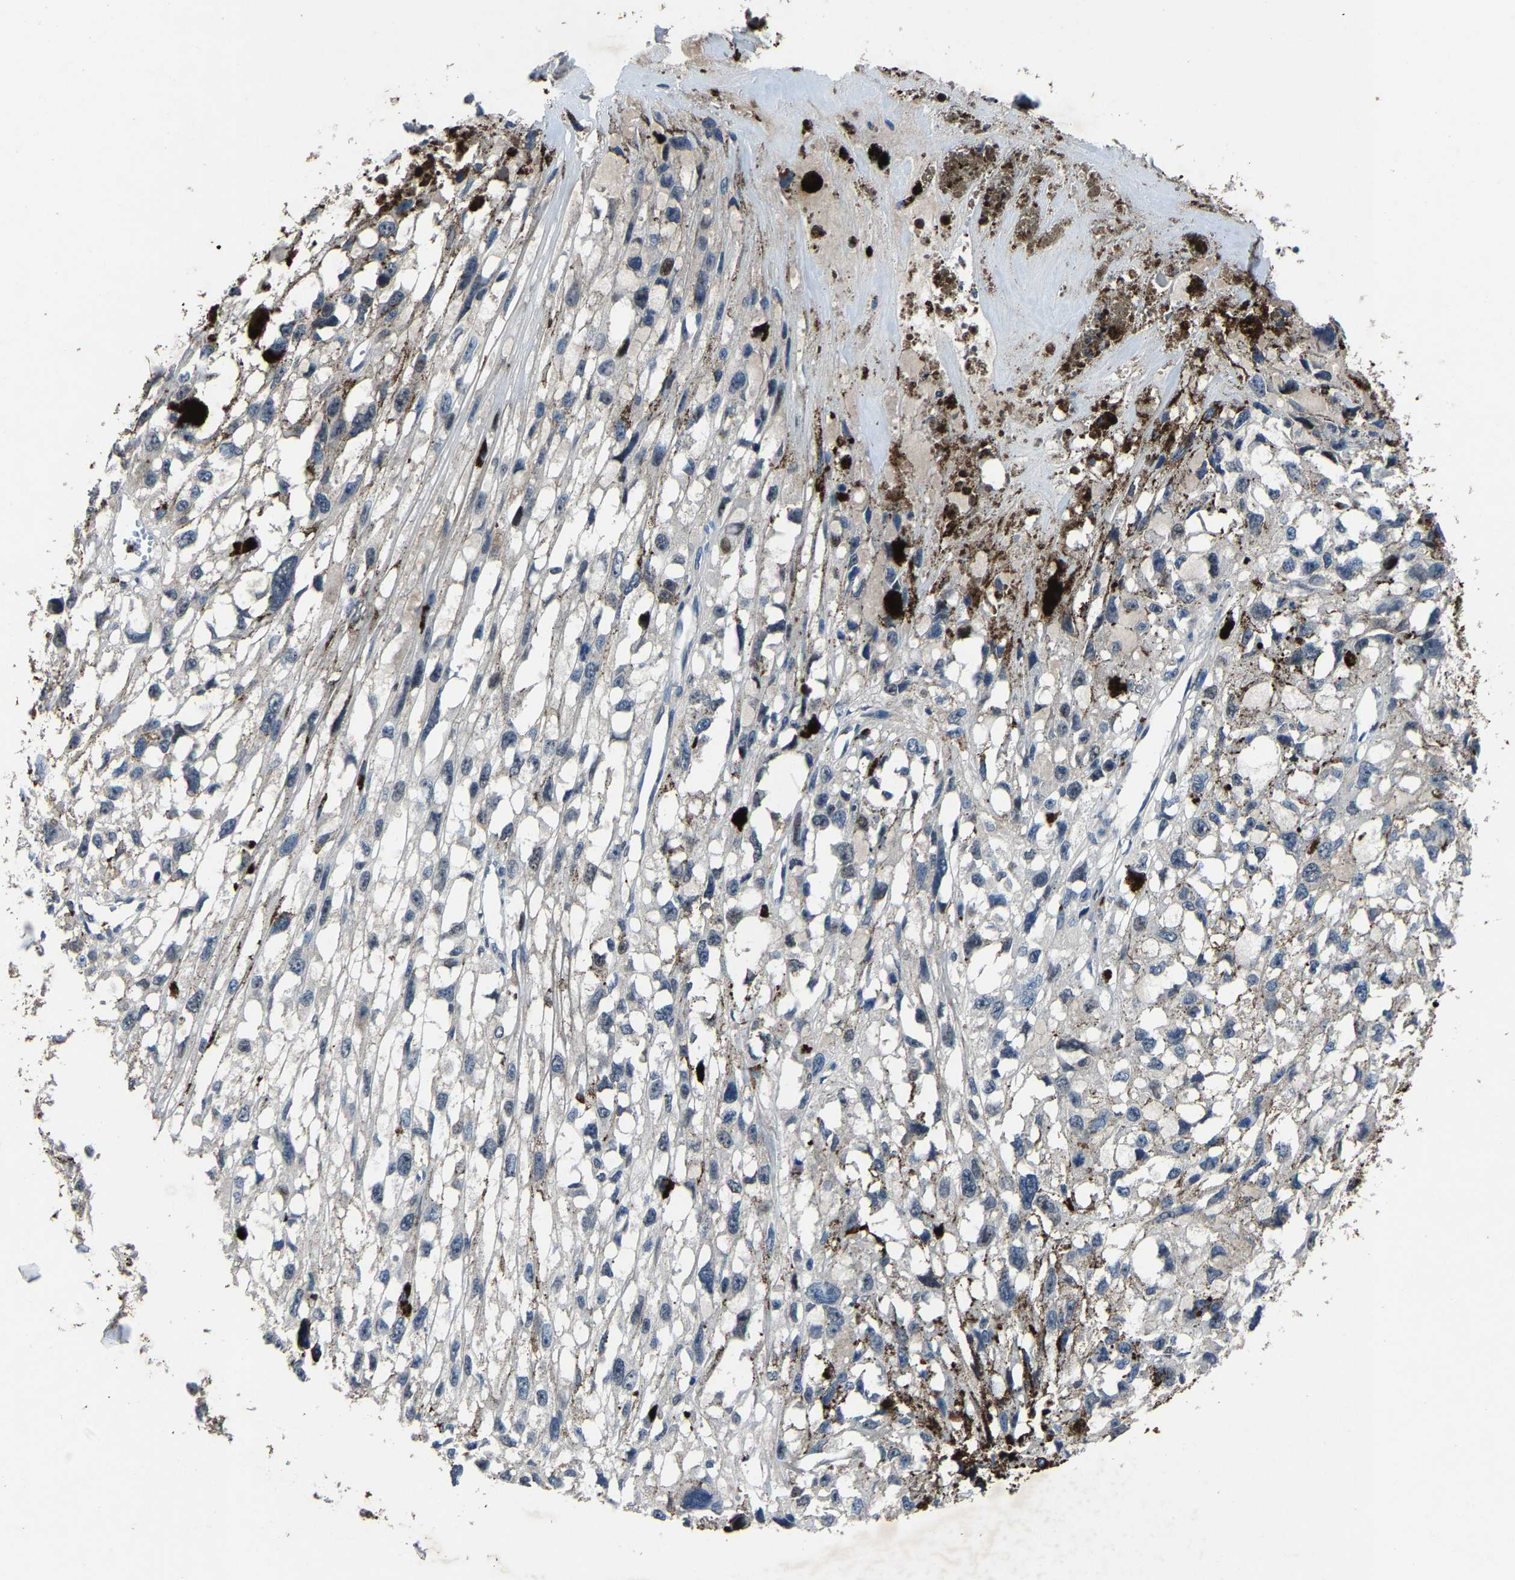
{"staining": {"intensity": "negative", "quantity": "none", "location": "none"}, "tissue": "melanoma", "cell_type": "Tumor cells", "image_type": "cancer", "snomed": [{"axis": "morphology", "description": "Malignant melanoma, Metastatic site"}, {"axis": "topography", "description": "Lymph node"}], "caption": "Immunohistochemical staining of malignant melanoma (metastatic site) reveals no significant staining in tumor cells.", "gene": "PCNX2", "patient": {"sex": "male", "age": 59}}